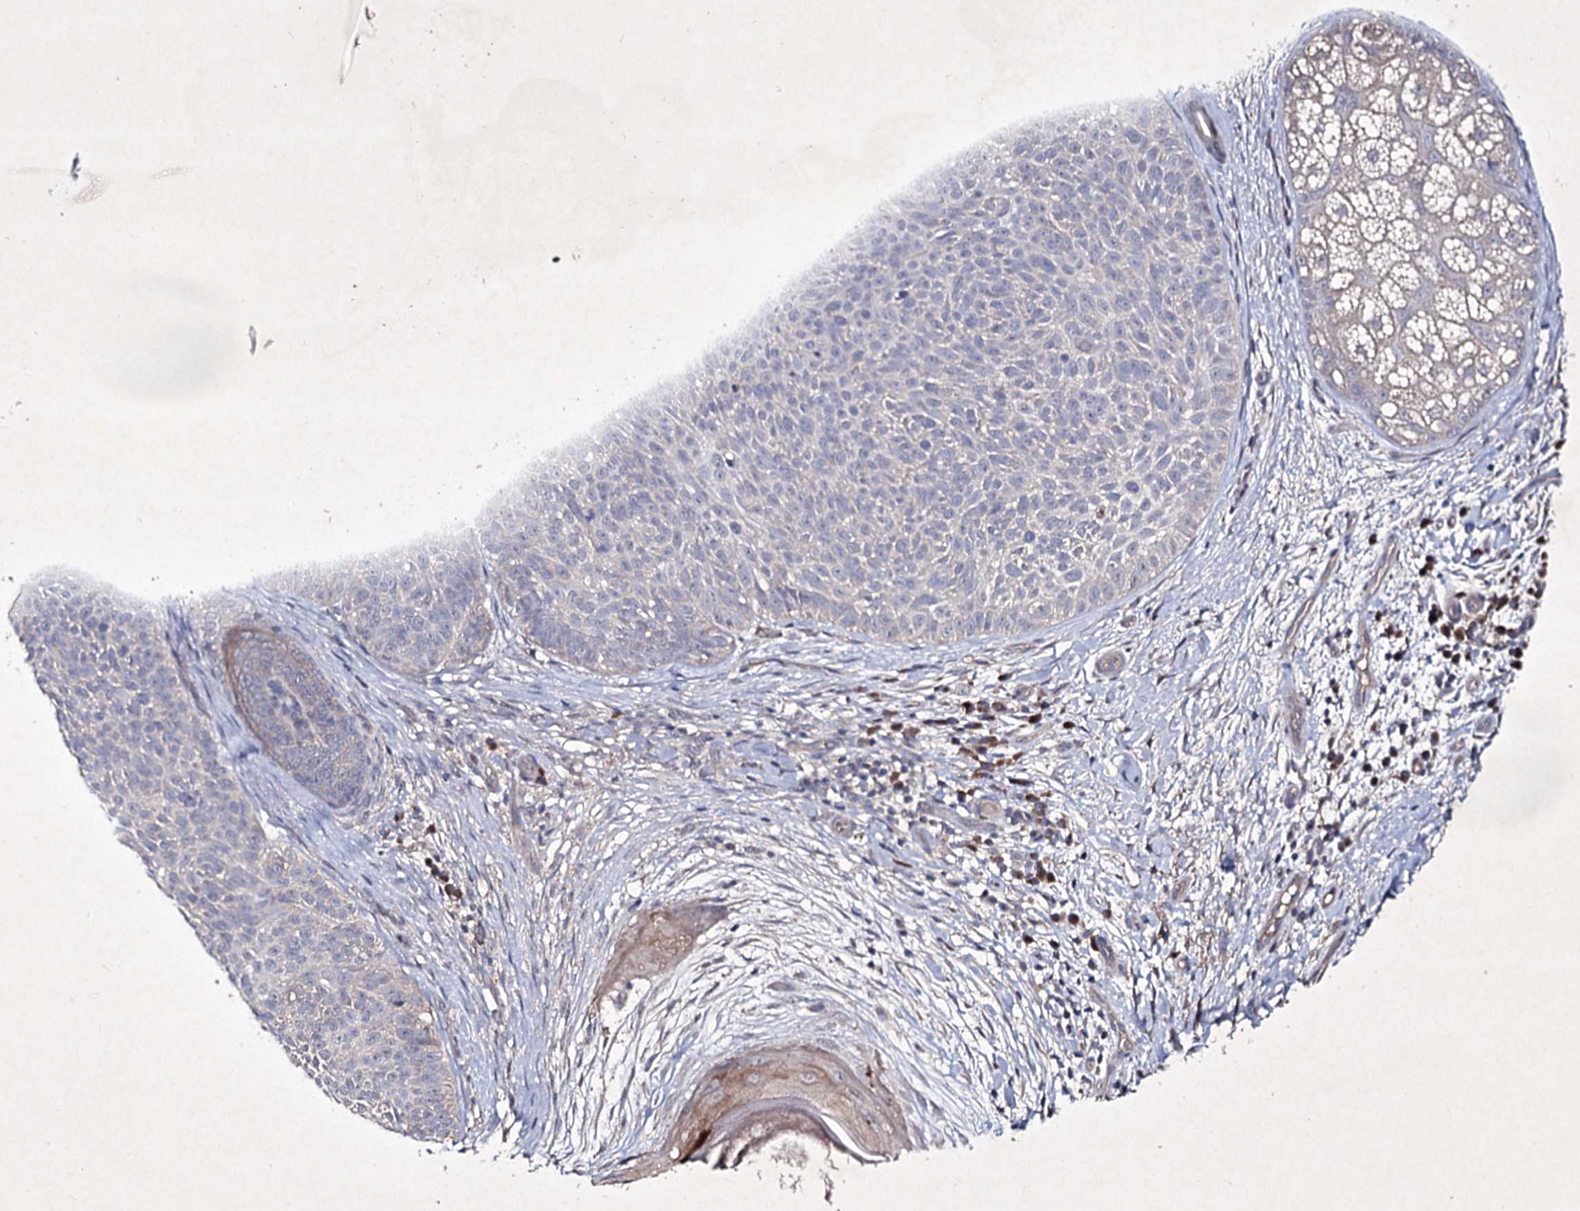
{"staining": {"intensity": "negative", "quantity": "none", "location": "none"}, "tissue": "skin cancer", "cell_type": "Tumor cells", "image_type": "cancer", "snomed": [{"axis": "morphology", "description": "Basal cell carcinoma"}, {"axis": "topography", "description": "Skin"}], "caption": "Image shows no protein staining in tumor cells of skin cancer tissue.", "gene": "SEMA4G", "patient": {"sex": "male", "age": 85}}